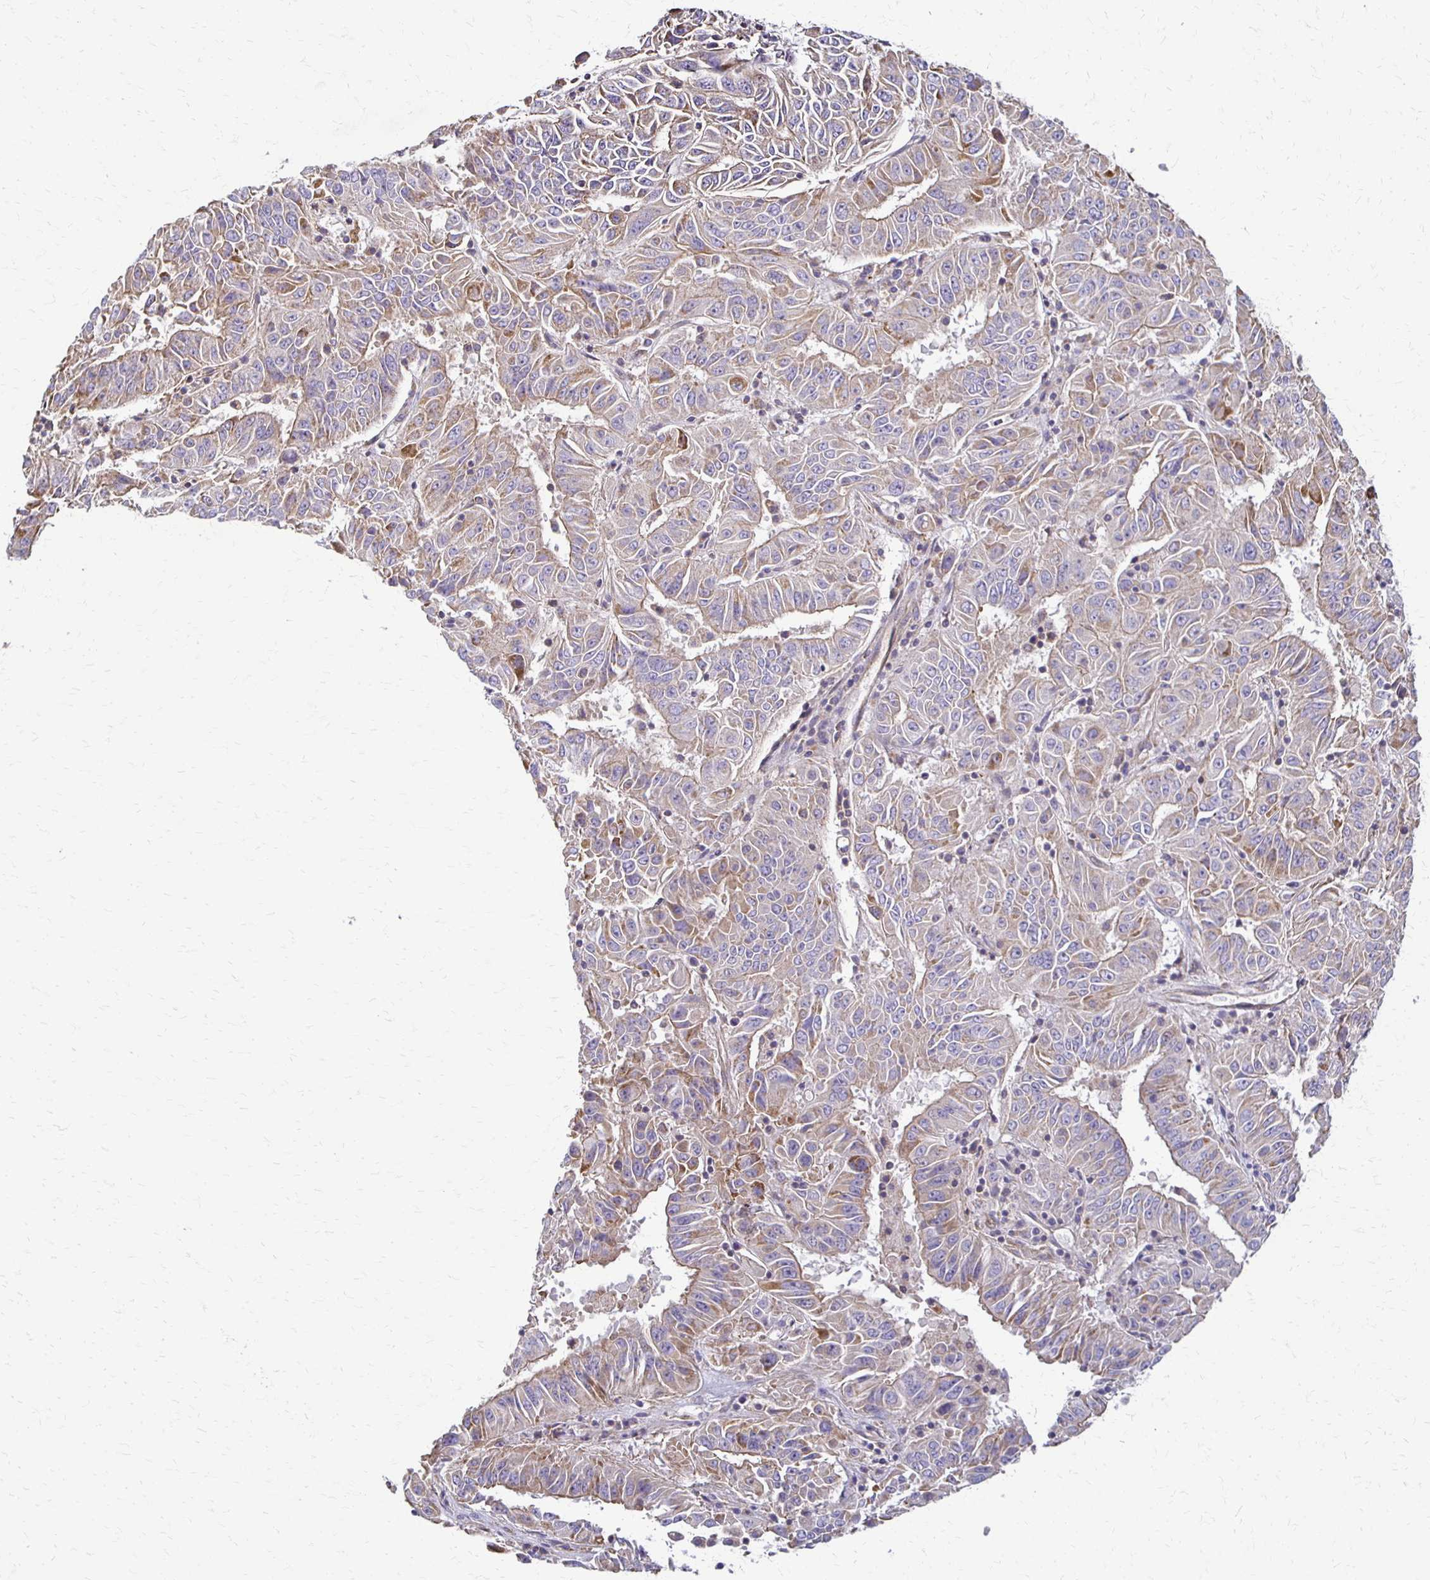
{"staining": {"intensity": "weak", "quantity": "25%-75%", "location": "cytoplasmic/membranous"}, "tissue": "pancreatic cancer", "cell_type": "Tumor cells", "image_type": "cancer", "snomed": [{"axis": "morphology", "description": "Adenocarcinoma, NOS"}, {"axis": "topography", "description": "Pancreas"}], "caption": "DAB immunohistochemical staining of human pancreatic cancer demonstrates weak cytoplasmic/membranous protein staining in approximately 25%-75% of tumor cells.", "gene": "EIF4EBP2", "patient": {"sex": "male", "age": 63}}